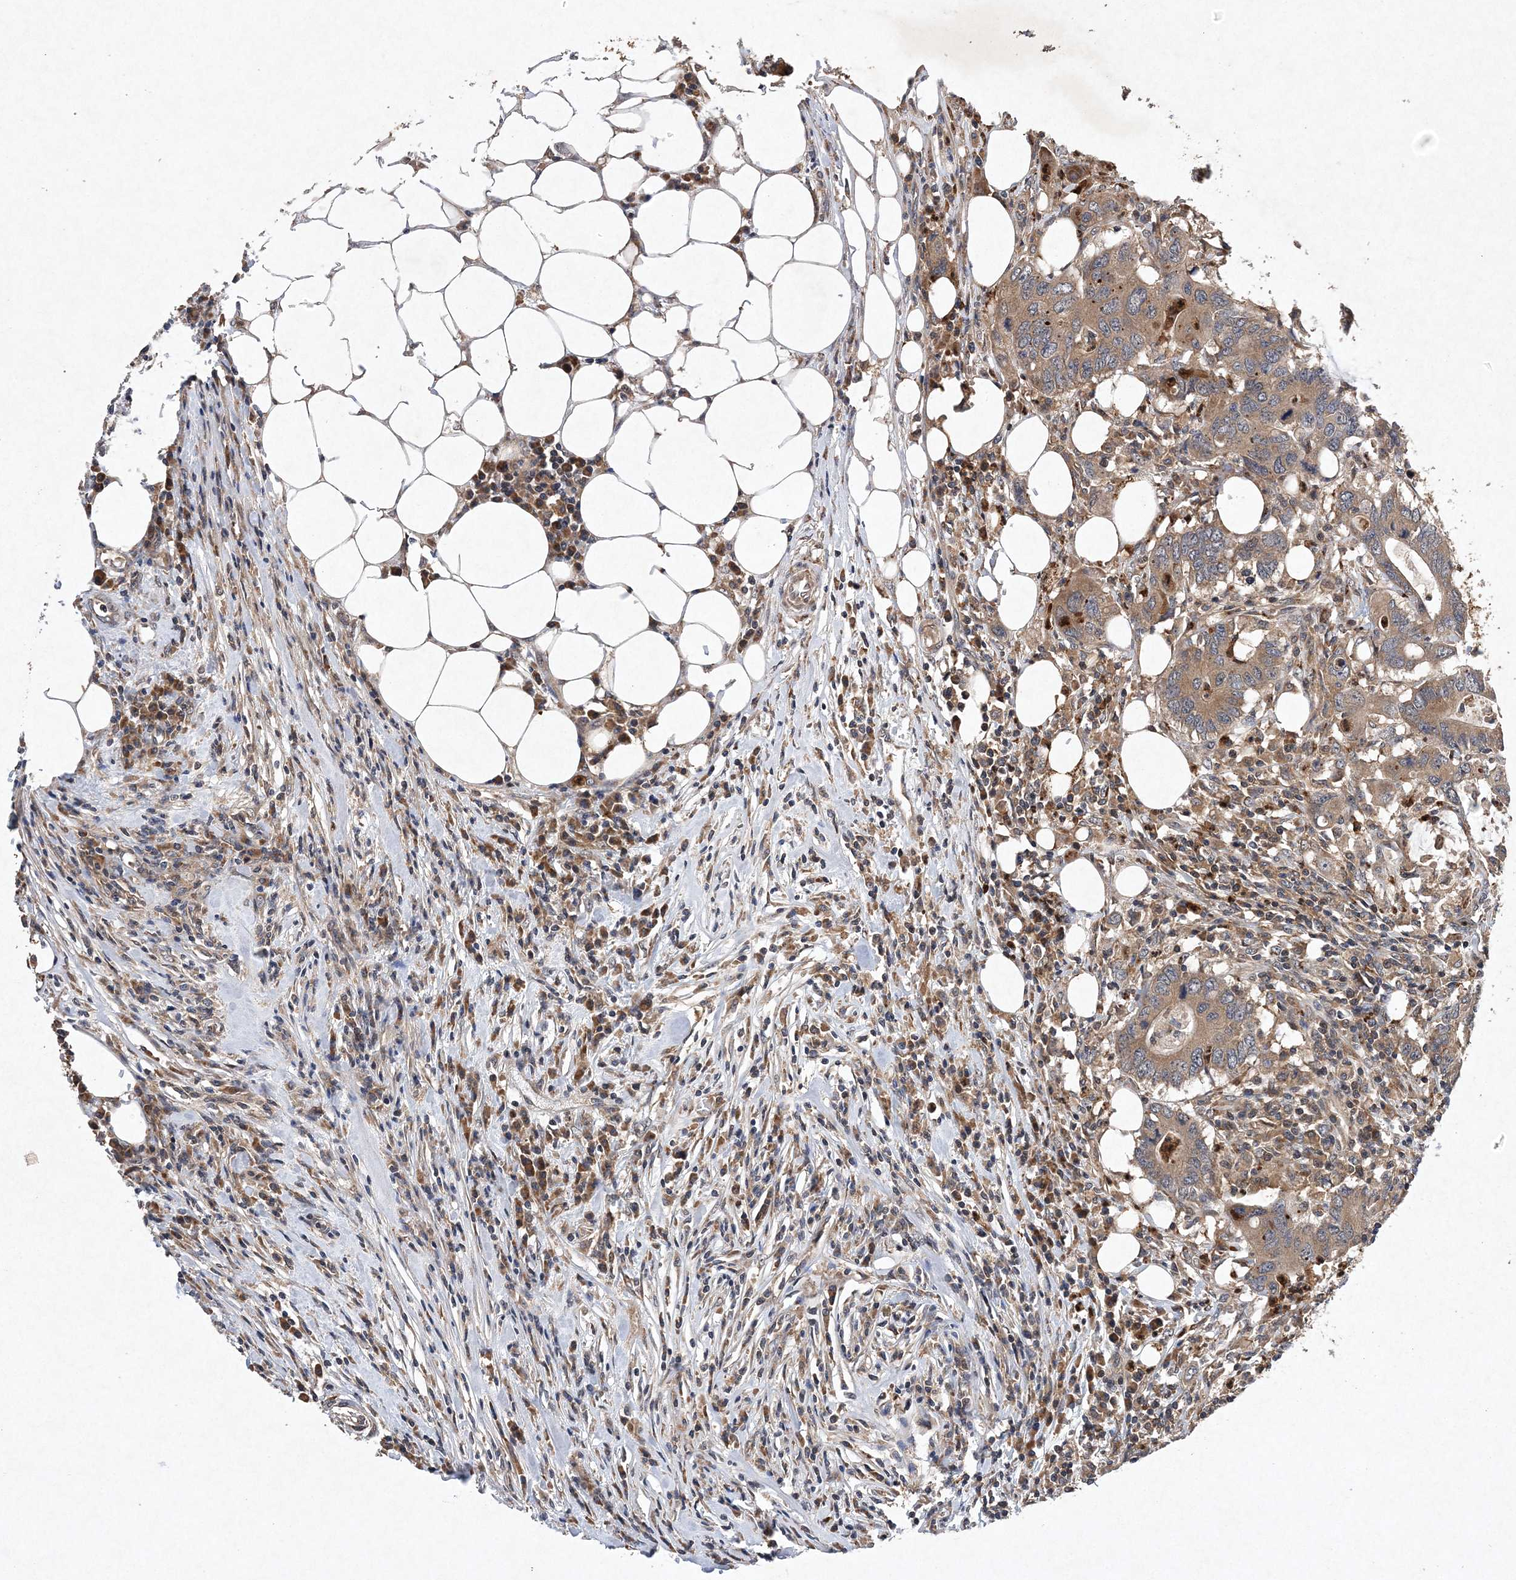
{"staining": {"intensity": "moderate", "quantity": ">75%", "location": "cytoplasmic/membranous"}, "tissue": "colorectal cancer", "cell_type": "Tumor cells", "image_type": "cancer", "snomed": [{"axis": "morphology", "description": "Adenocarcinoma, NOS"}, {"axis": "topography", "description": "Colon"}], "caption": "Human colorectal cancer stained for a protein (brown) displays moderate cytoplasmic/membranous positive positivity in about >75% of tumor cells.", "gene": "PROSER1", "patient": {"sex": "male", "age": 71}}